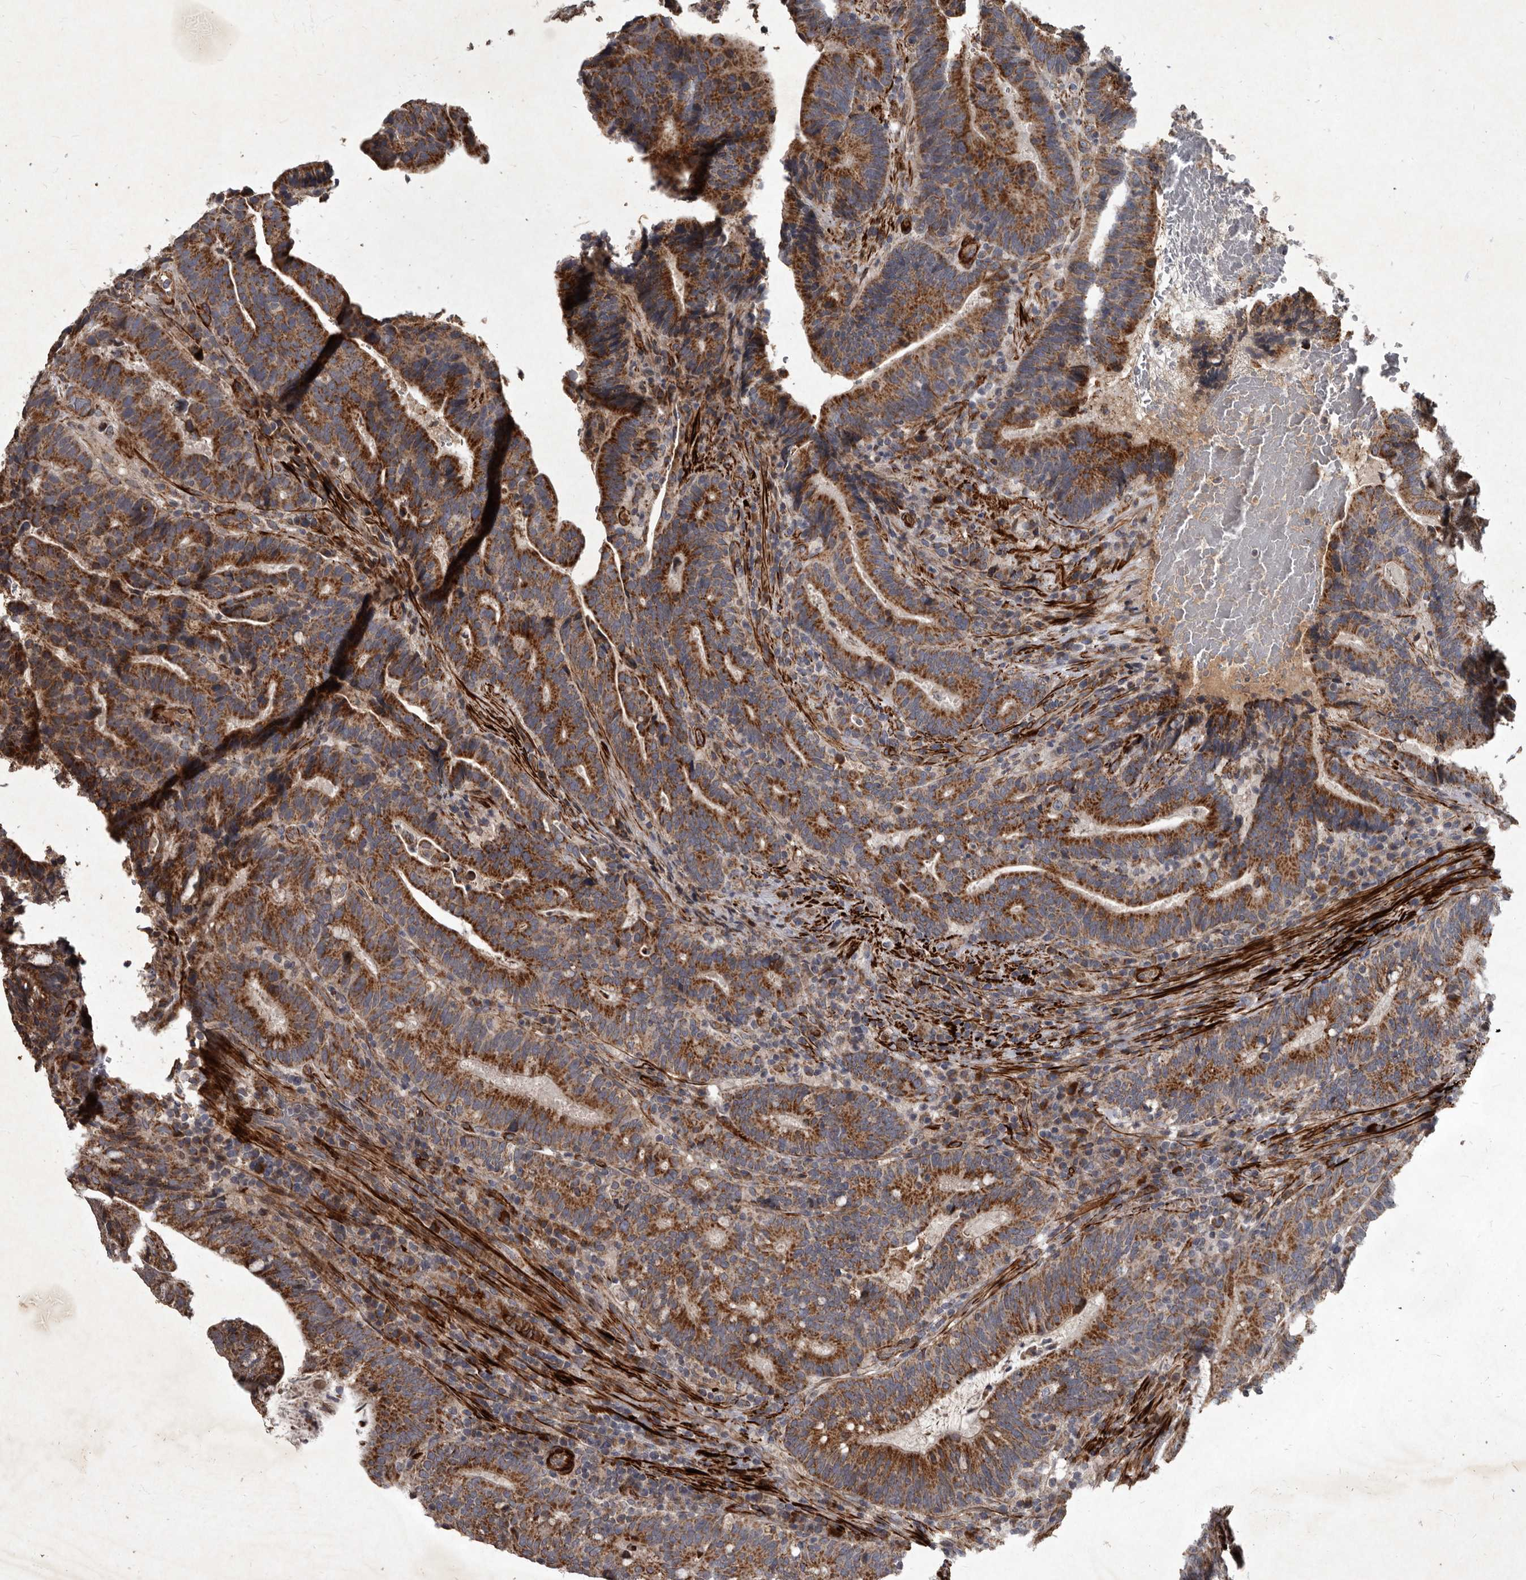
{"staining": {"intensity": "strong", "quantity": ">75%", "location": "cytoplasmic/membranous"}, "tissue": "colorectal cancer", "cell_type": "Tumor cells", "image_type": "cancer", "snomed": [{"axis": "morphology", "description": "Adenocarcinoma, NOS"}, {"axis": "topography", "description": "Colon"}], "caption": "Immunohistochemical staining of human colorectal adenocarcinoma displays high levels of strong cytoplasmic/membranous staining in about >75% of tumor cells.", "gene": "MRPS15", "patient": {"sex": "female", "age": 66}}